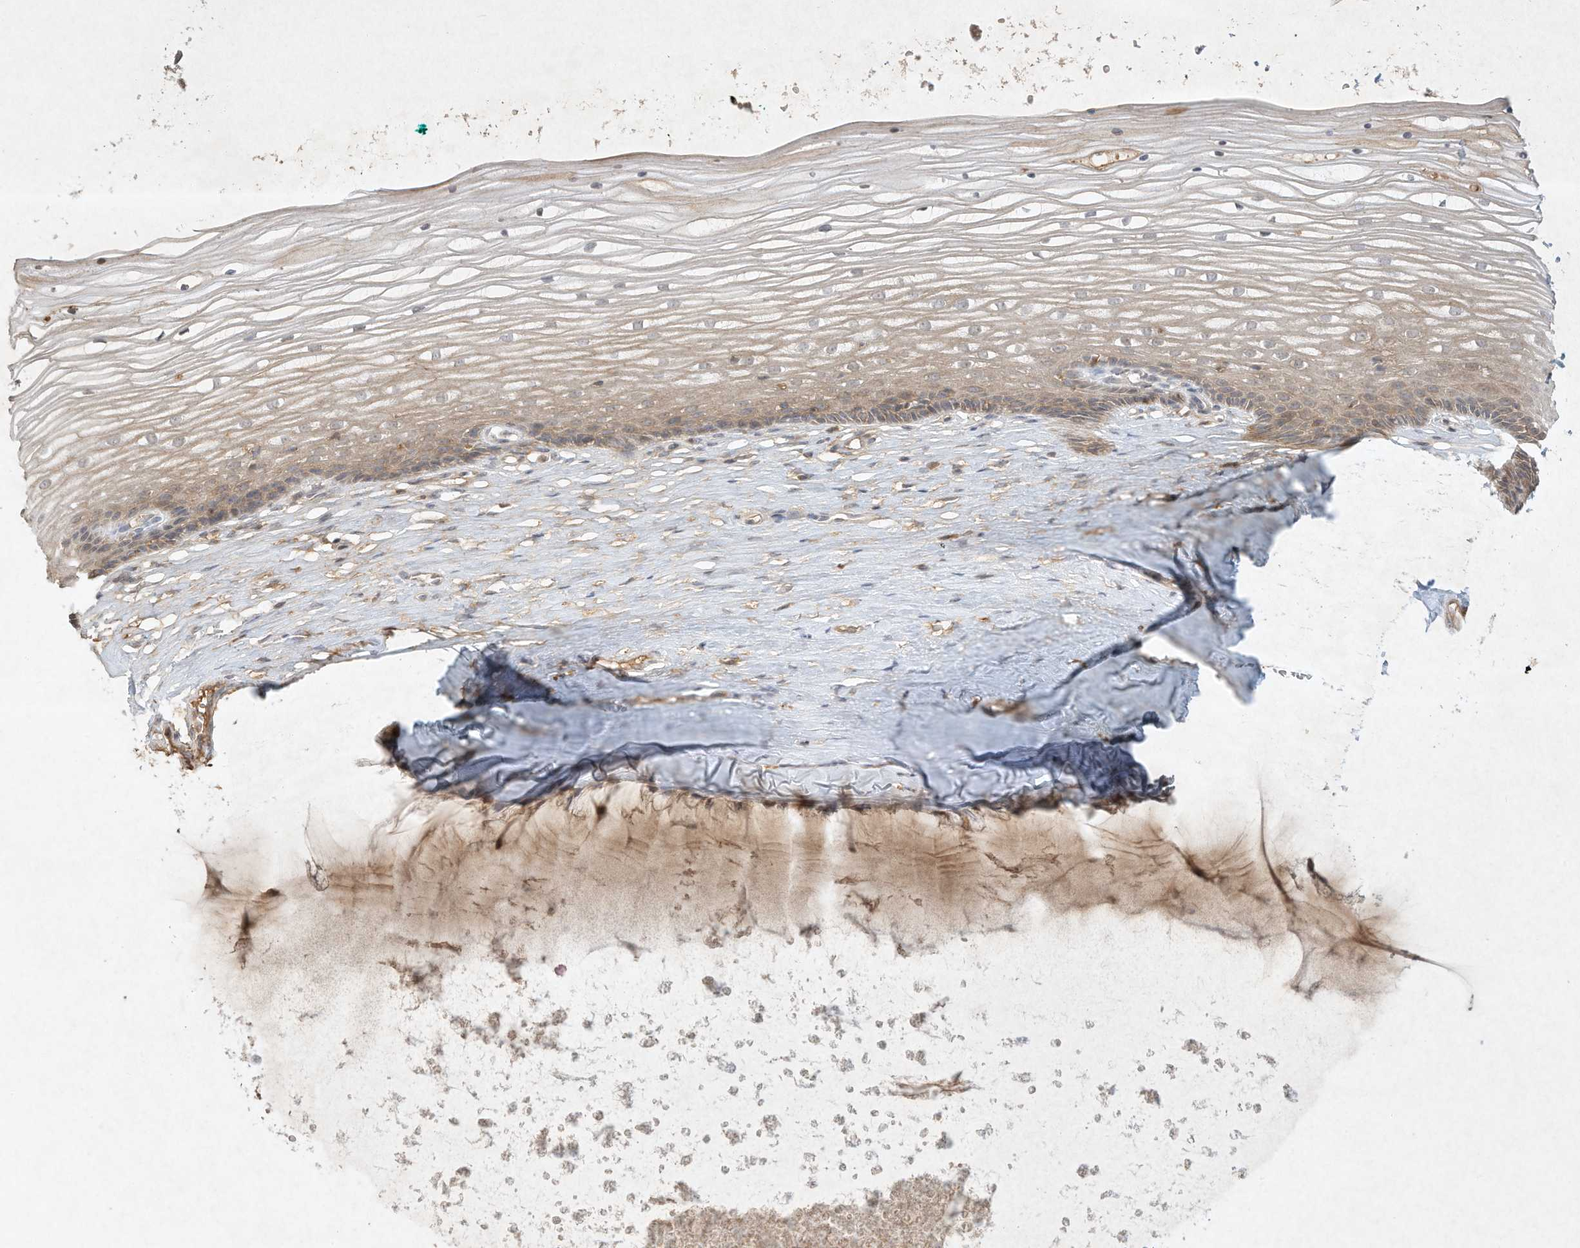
{"staining": {"intensity": "moderate", "quantity": ">75%", "location": "cytoplasmic/membranous"}, "tissue": "vagina", "cell_type": "Squamous epithelial cells", "image_type": "normal", "snomed": [{"axis": "morphology", "description": "Normal tissue, NOS"}, {"axis": "topography", "description": "Vagina"}, {"axis": "topography", "description": "Cervix"}], "caption": "DAB immunohistochemical staining of normal human vagina shows moderate cytoplasmic/membranous protein positivity in about >75% of squamous epithelial cells.", "gene": "BTRC", "patient": {"sex": "female", "age": 40}}